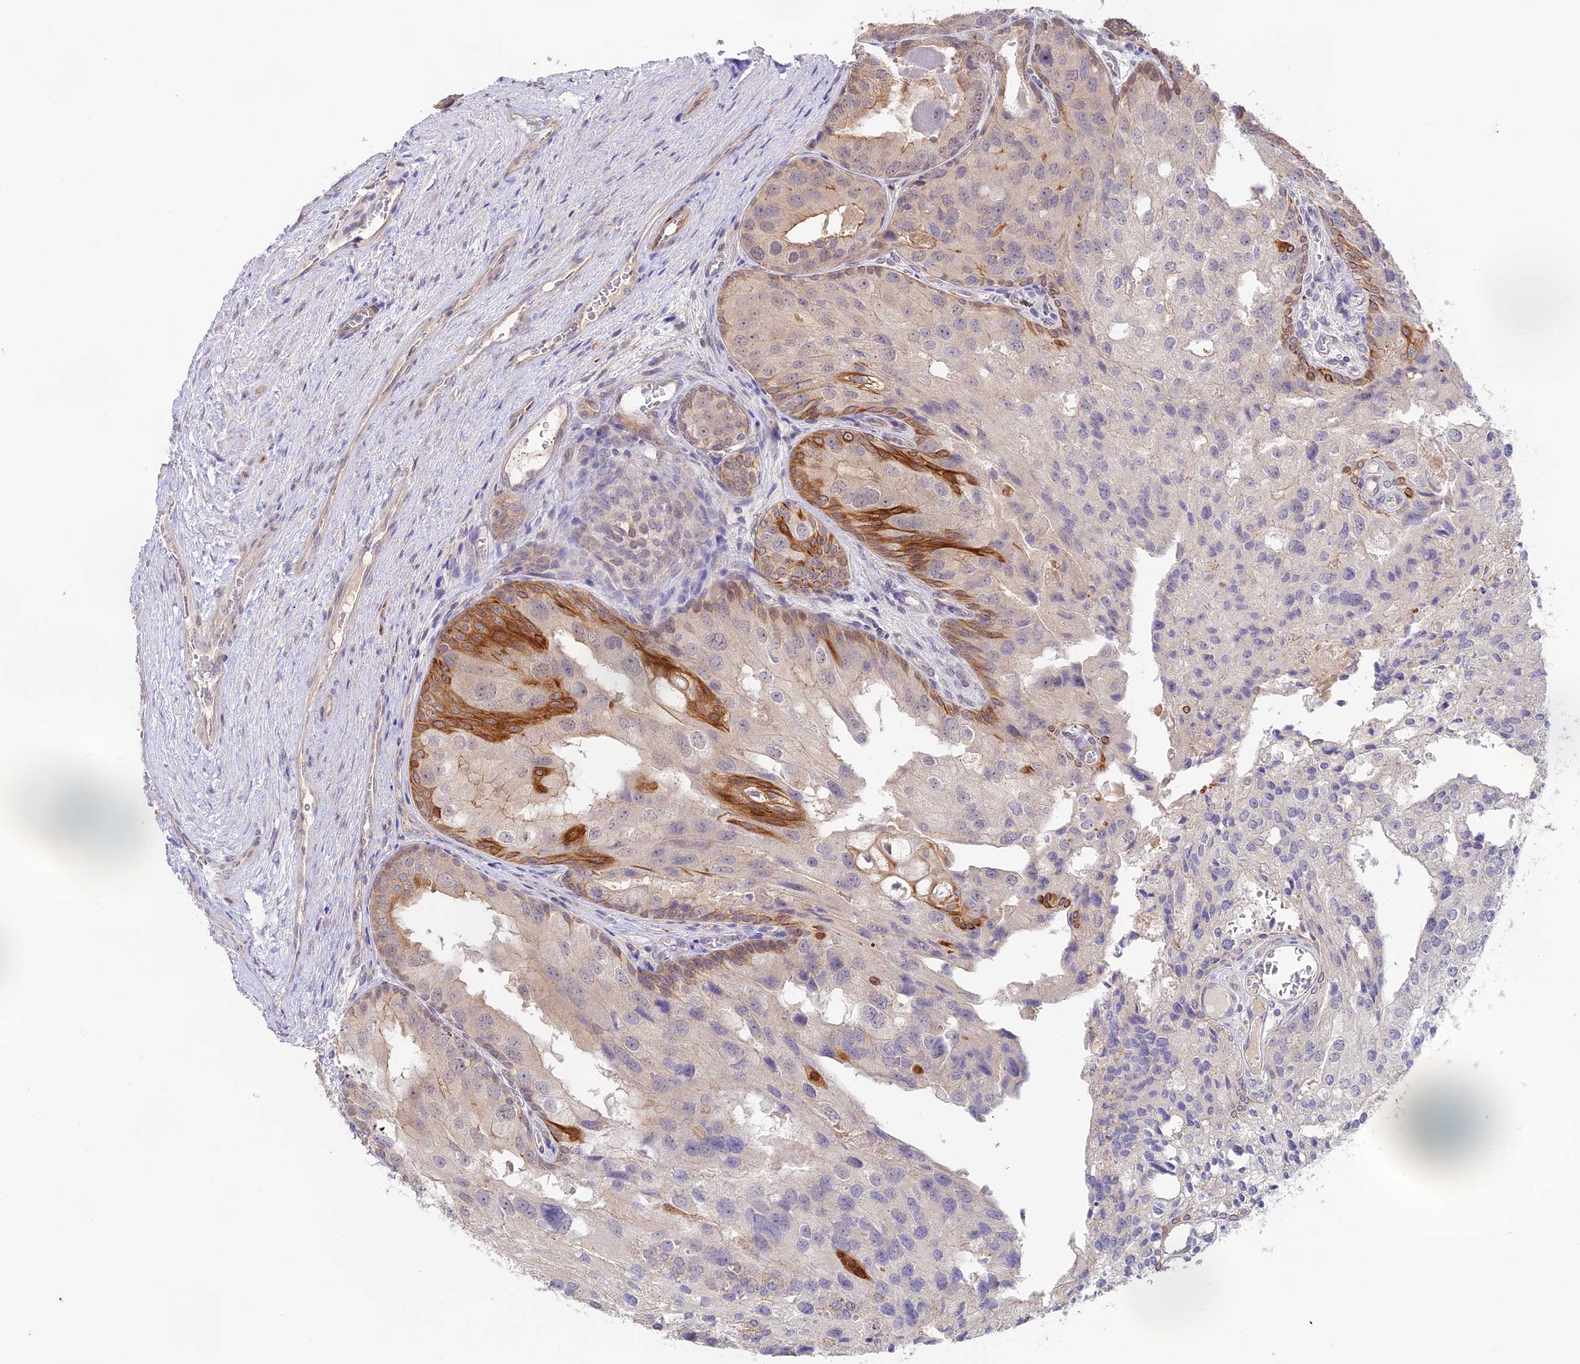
{"staining": {"intensity": "moderate", "quantity": "<25%", "location": "cytoplasmic/membranous"}, "tissue": "prostate cancer", "cell_type": "Tumor cells", "image_type": "cancer", "snomed": [{"axis": "morphology", "description": "Adenocarcinoma, High grade"}, {"axis": "topography", "description": "Prostate"}], "caption": "IHC photomicrograph of adenocarcinoma (high-grade) (prostate) stained for a protein (brown), which exhibits low levels of moderate cytoplasmic/membranous staining in approximately <25% of tumor cells.", "gene": "CAMSAP3", "patient": {"sex": "male", "age": 62}}